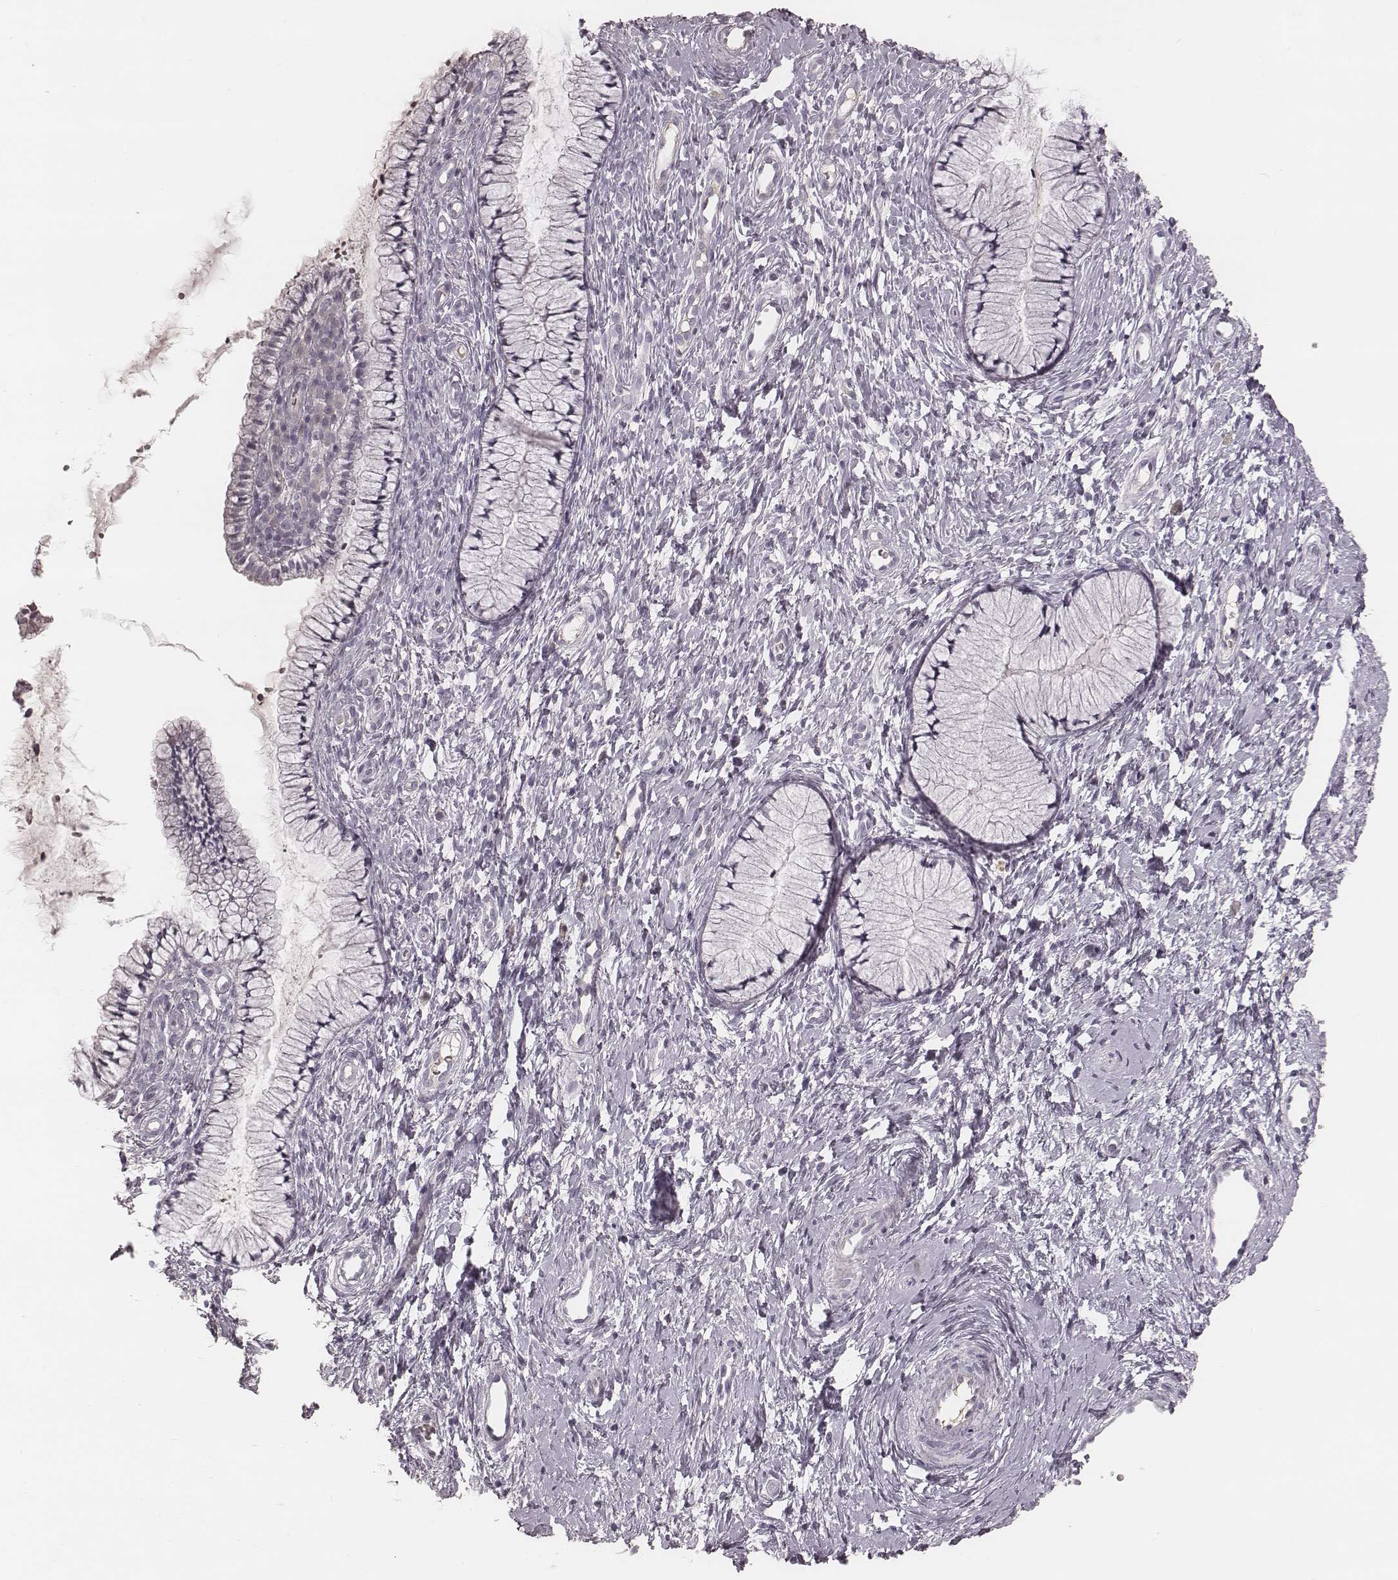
{"staining": {"intensity": "negative", "quantity": "none", "location": "none"}, "tissue": "cervix", "cell_type": "Glandular cells", "image_type": "normal", "snomed": [{"axis": "morphology", "description": "Normal tissue, NOS"}, {"axis": "topography", "description": "Cervix"}], "caption": "Immunohistochemistry (IHC) of benign cervix displays no positivity in glandular cells.", "gene": "SMIM24", "patient": {"sex": "female", "age": 36}}